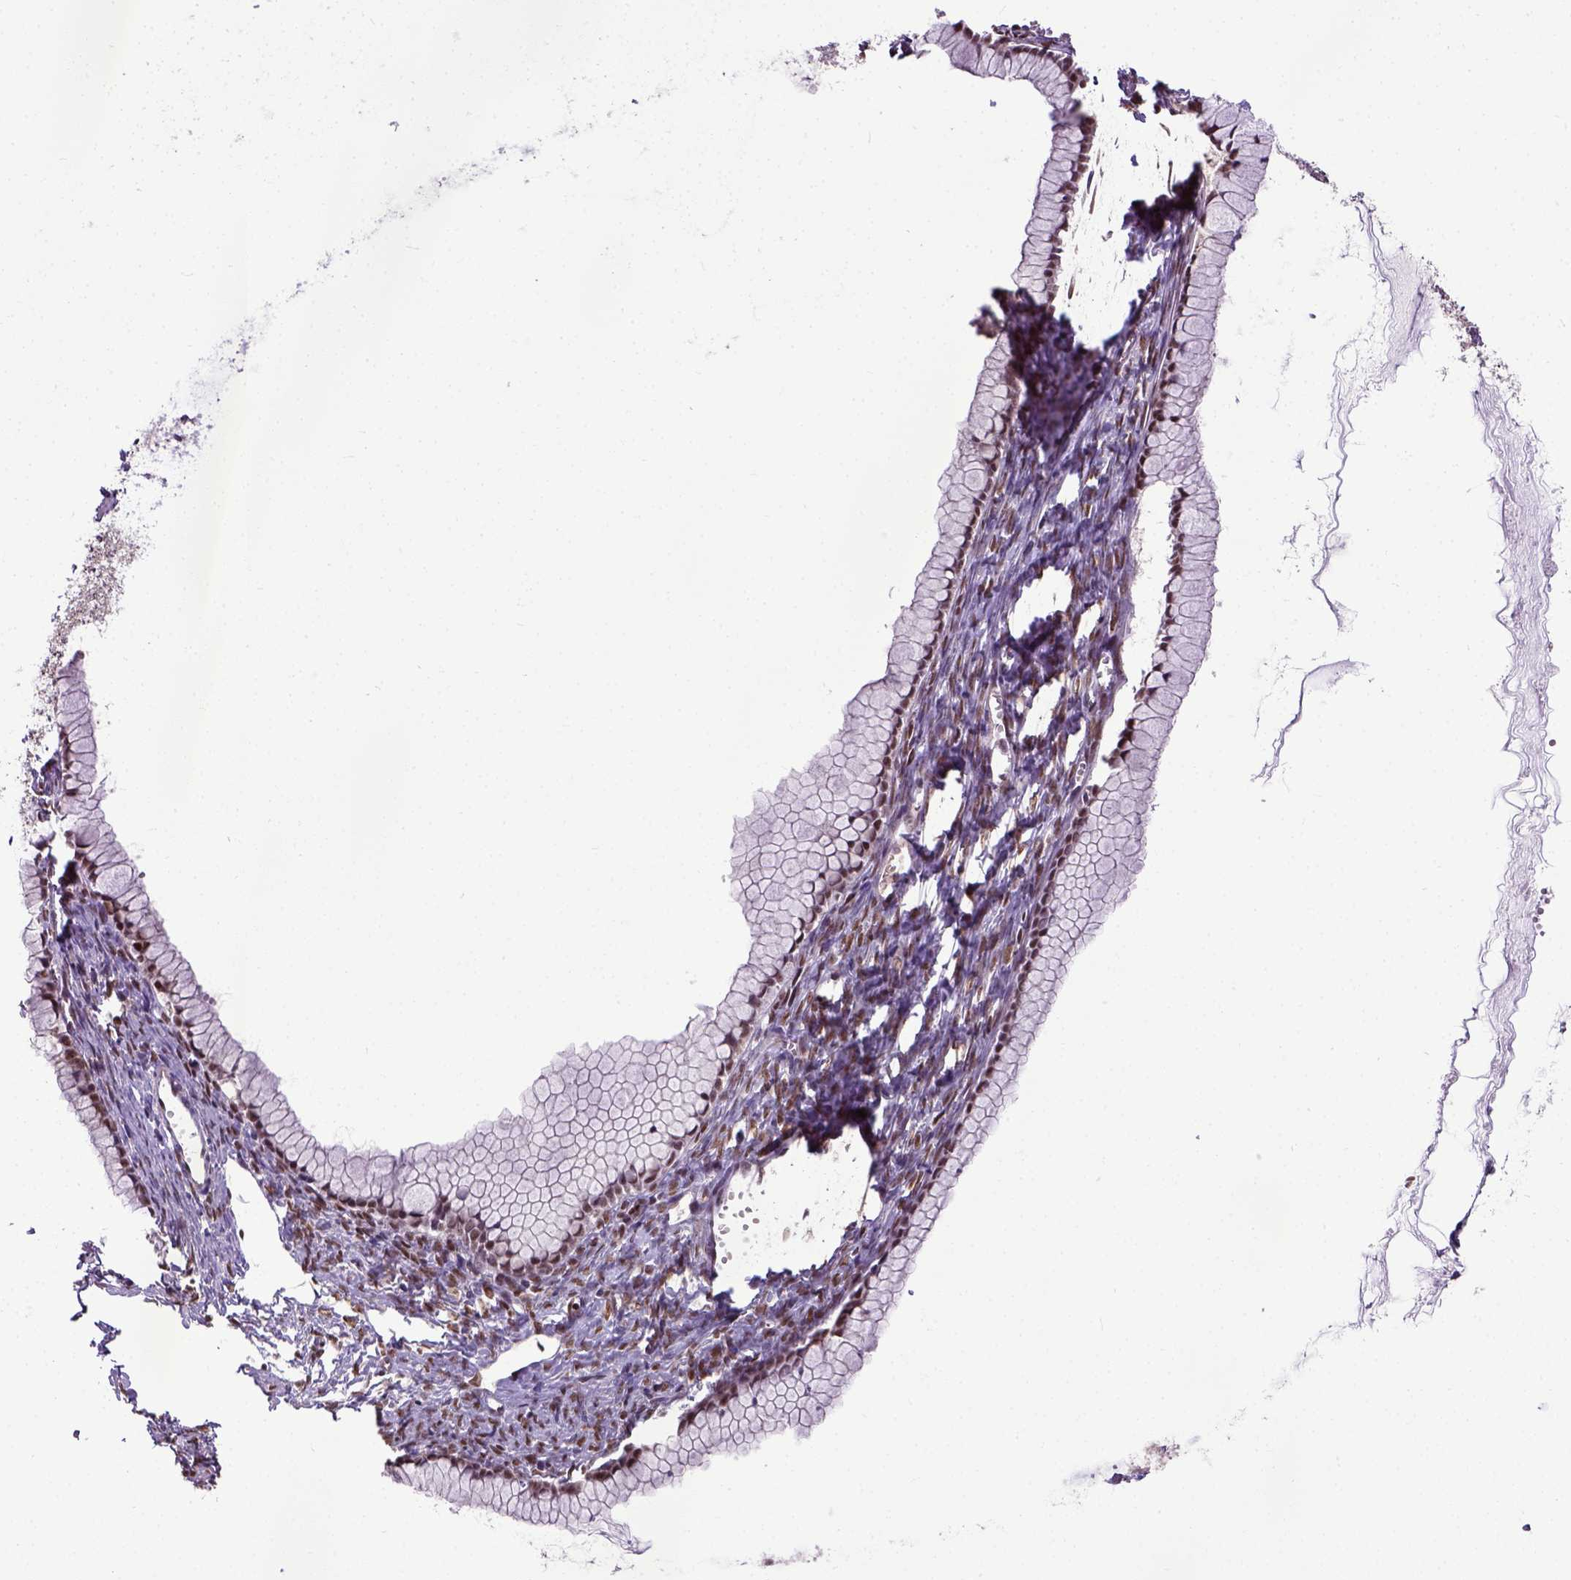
{"staining": {"intensity": "moderate", "quantity": ">75%", "location": "nuclear"}, "tissue": "ovarian cancer", "cell_type": "Tumor cells", "image_type": "cancer", "snomed": [{"axis": "morphology", "description": "Cystadenocarcinoma, mucinous, NOS"}, {"axis": "topography", "description": "Ovary"}], "caption": "Ovarian cancer (mucinous cystadenocarcinoma) was stained to show a protein in brown. There is medium levels of moderate nuclear expression in approximately >75% of tumor cells.", "gene": "UBA3", "patient": {"sex": "female", "age": 41}}